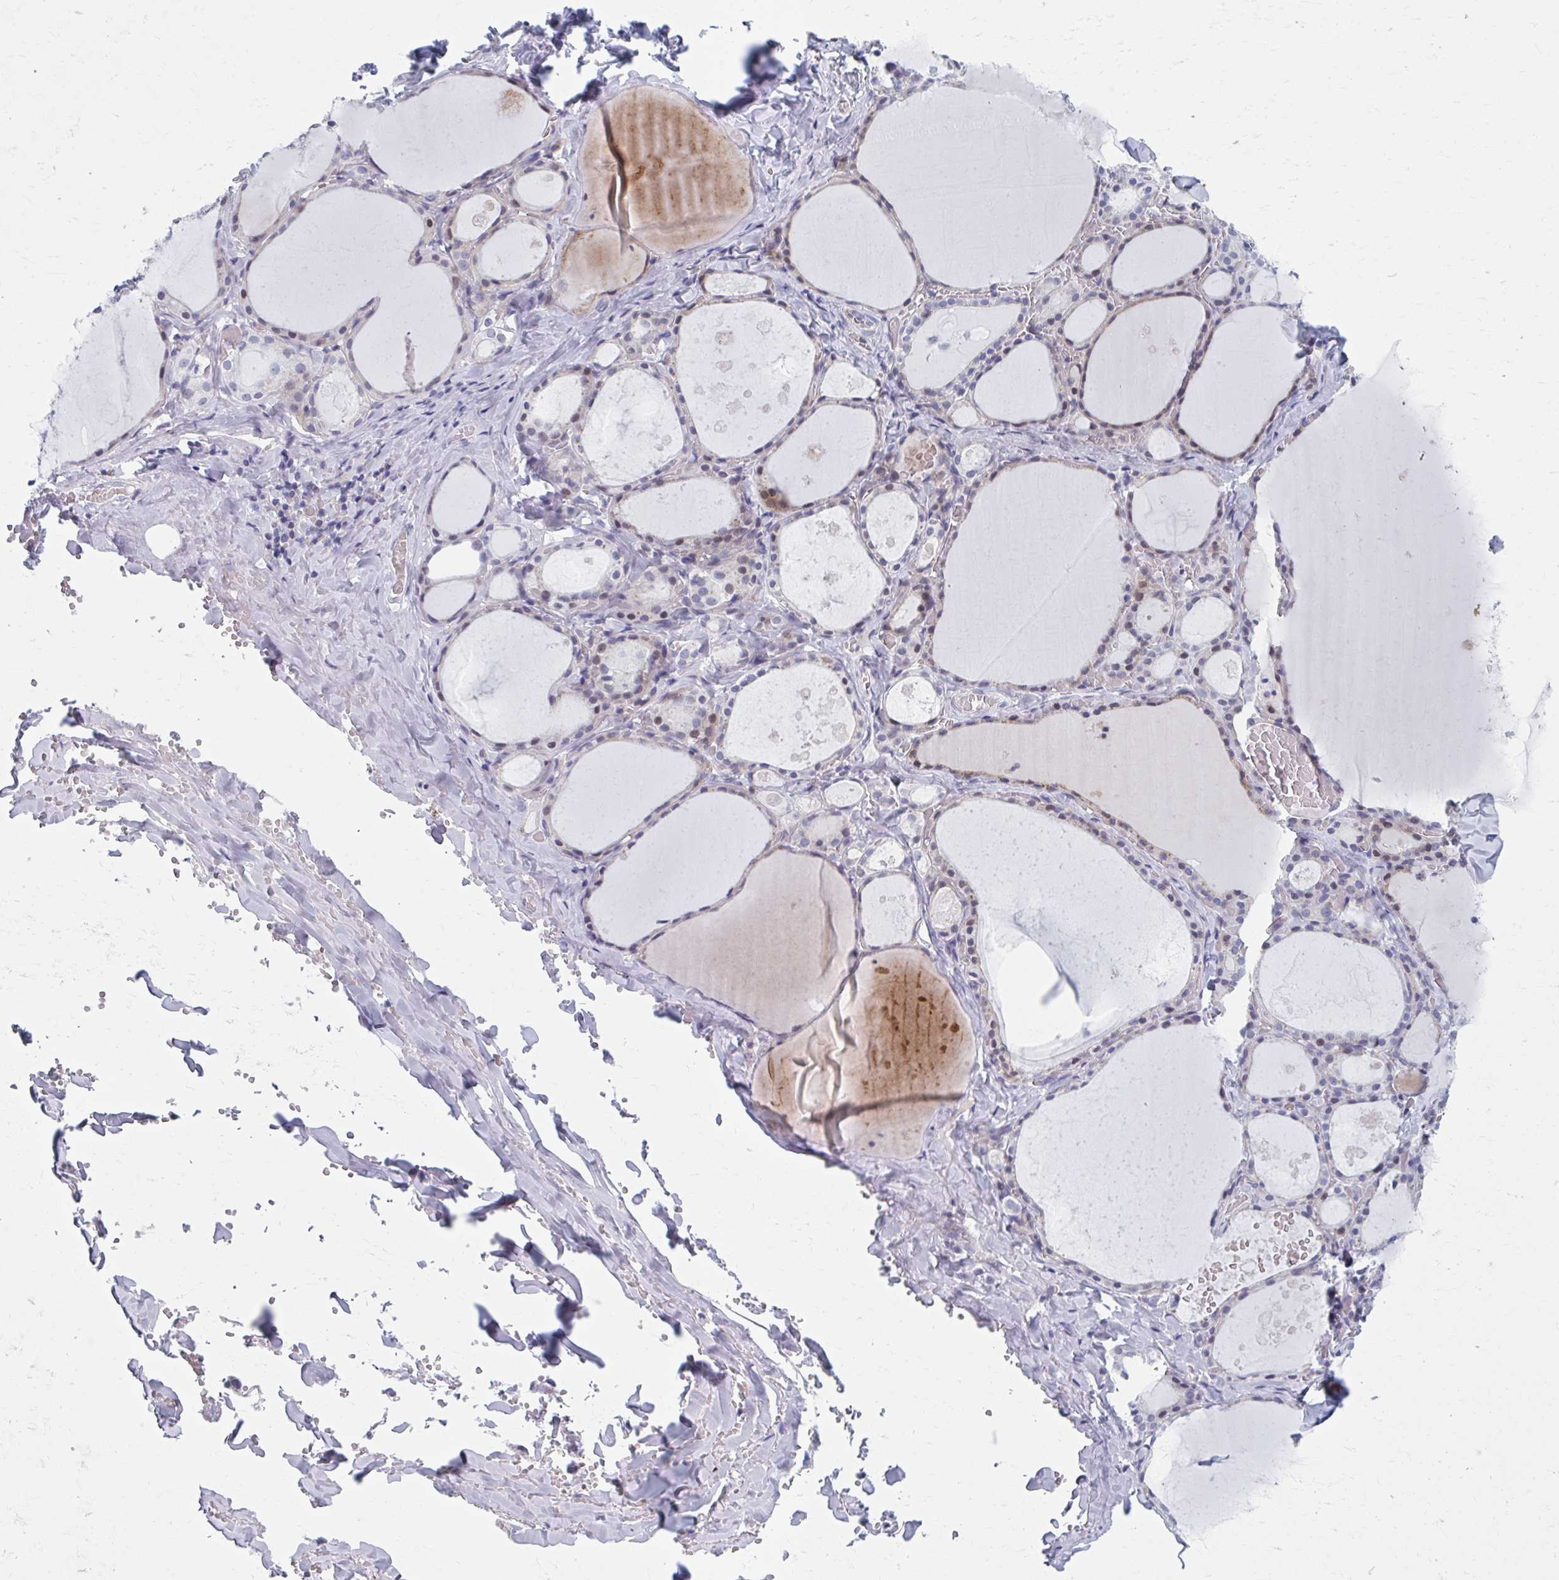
{"staining": {"intensity": "weak", "quantity": "25%-75%", "location": "cytoplasmic/membranous"}, "tissue": "thyroid gland", "cell_type": "Glandular cells", "image_type": "normal", "snomed": [{"axis": "morphology", "description": "Normal tissue, NOS"}, {"axis": "topography", "description": "Thyroid gland"}], "caption": "Thyroid gland was stained to show a protein in brown. There is low levels of weak cytoplasmic/membranous staining in about 25%-75% of glandular cells. (Stains: DAB (3,3'-diaminobenzidine) in brown, nuclei in blue, Microscopy: brightfield microscopy at high magnification).", "gene": "ABHD16B", "patient": {"sex": "male", "age": 56}}